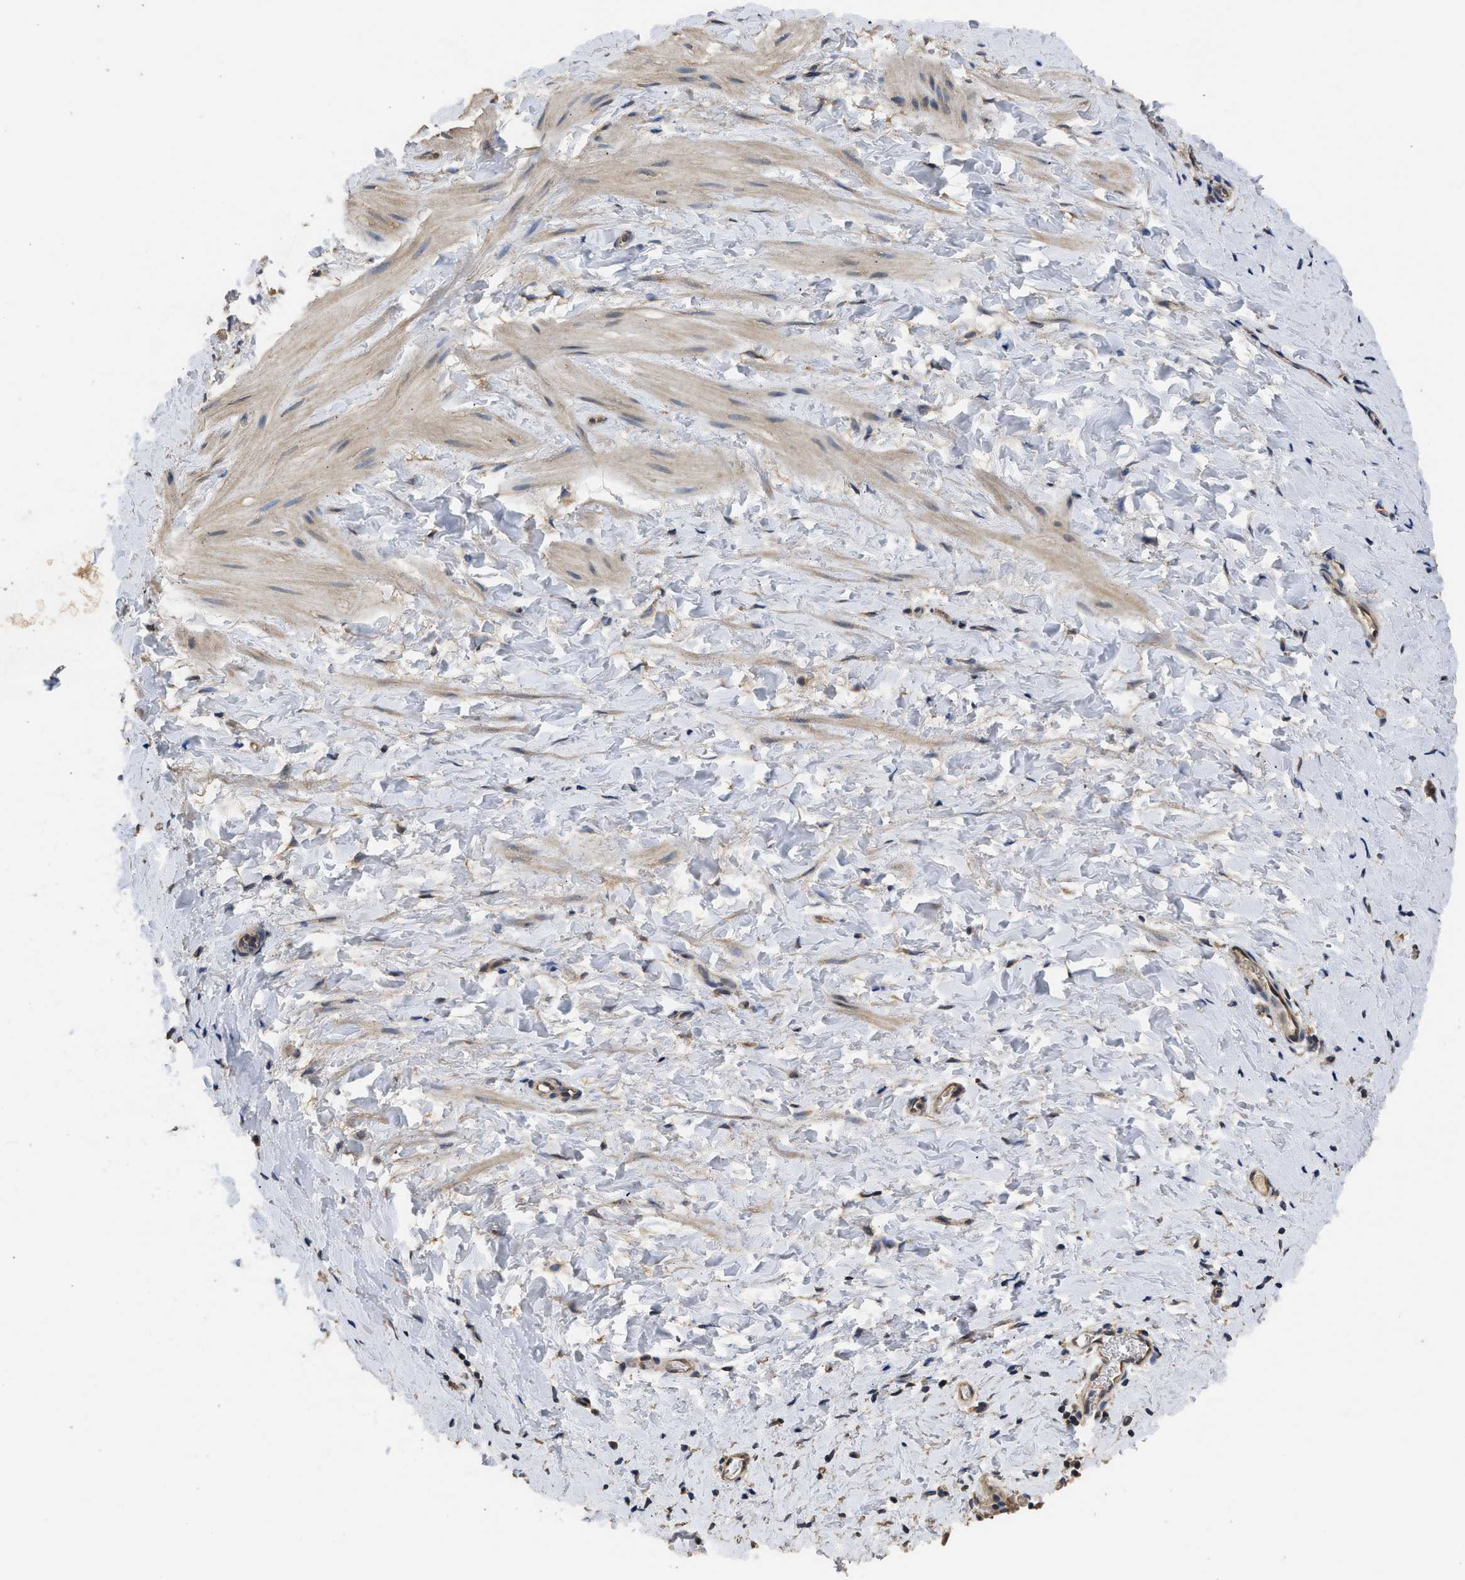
{"staining": {"intensity": "weak", "quantity": "25%-75%", "location": "cytoplasmic/membranous"}, "tissue": "smooth muscle", "cell_type": "Smooth muscle cells", "image_type": "normal", "snomed": [{"axis": "morphology", "description": "Normal tissue, NOS"}, {"axis": "topography", "description": "Smooth muscle"}], "caption": "Protein positivity by IHC demonstrates weak cytoplasmic/membranous expression in approximately 25%-75% of smooth muscle cells in unremarkable smooth muscle. (brown staining indicates protein expression, while blue staining denotes nuclei).", "gene": "SPINT2", "patient": {"sex": "male", "age": 16}}